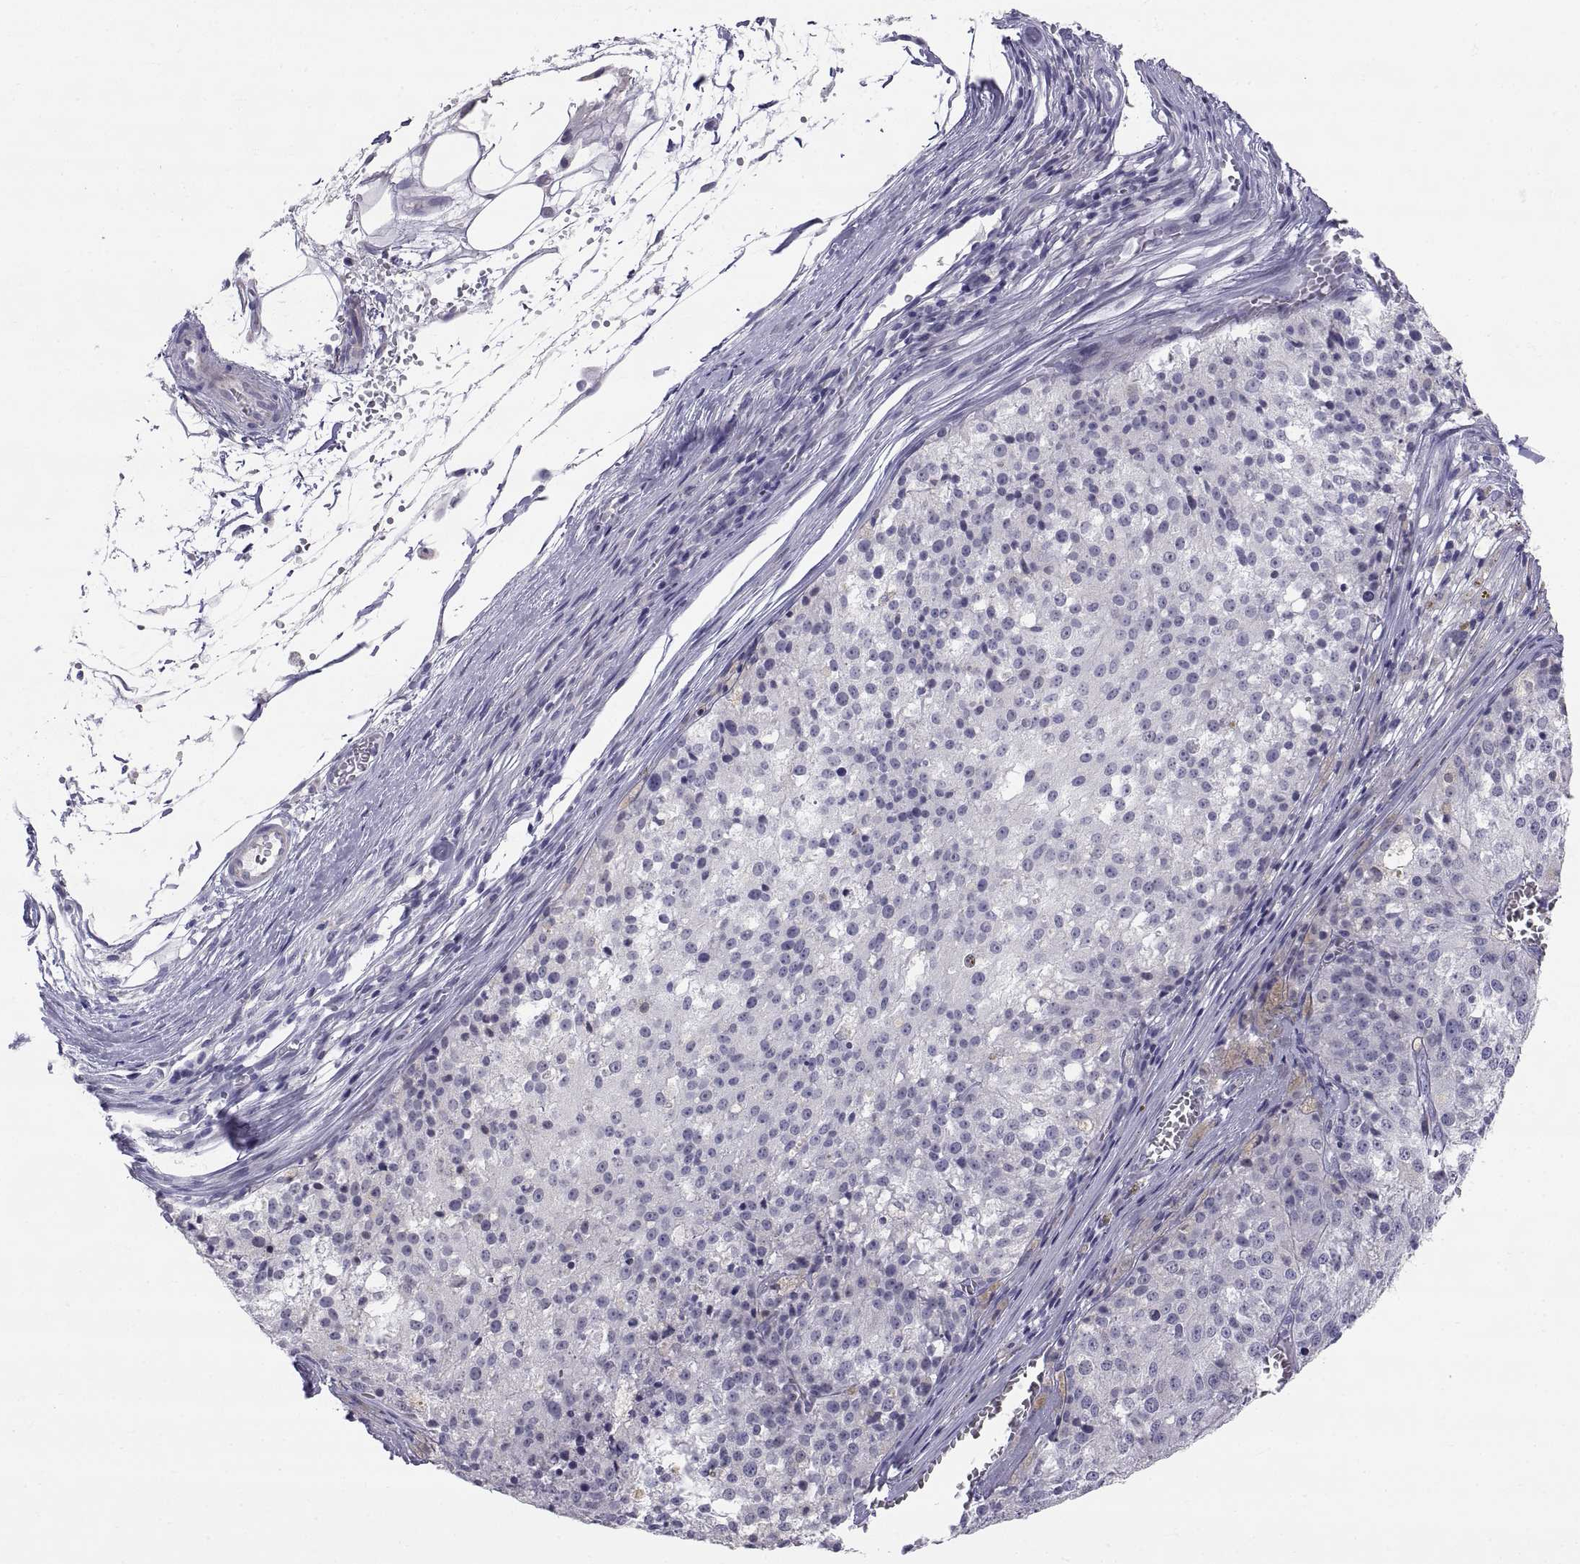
{"staining": {"intensity": "negative", "quantity": "none", "location": "none"}, "tissue": "melanoma", "cell_type": "Tumor cells", "image_type": "cancer", "snomed": [{"axis": "morphology", "description": "Malignant melanoma, Metastatic site"}, {"axis": "topography", "description": "Lymph node"}], "caption": "This is an immunohistochemistry photomicrograph of human malignant melanoma (metastatic site). There is no staining in tumor cells.", "gene": "TEX13A", "patient": {"sex": "female", "age": 64}}